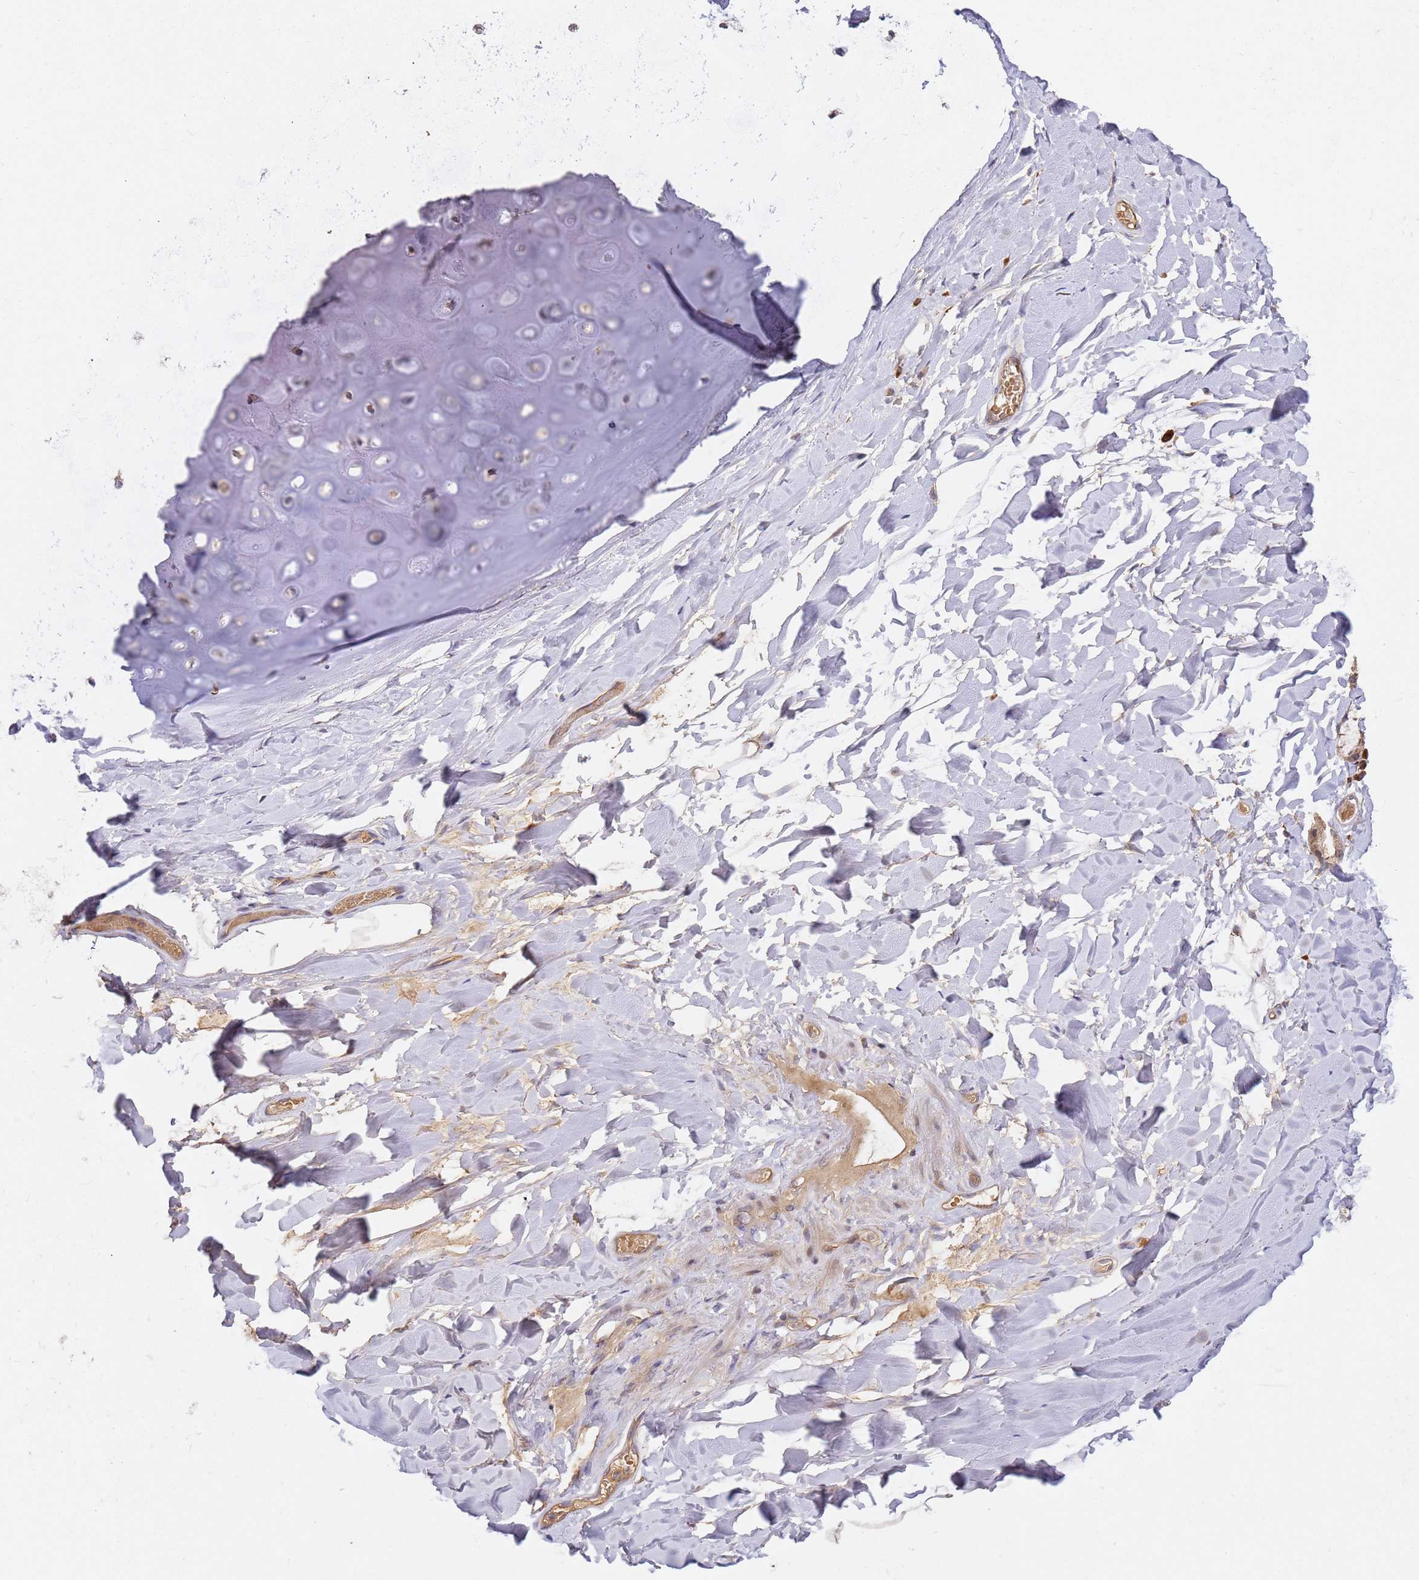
{"staining": {"intensity": "moderate", "quantity": ">75%", "location": "cytoplasmic/membranous"}, "tissue": "adipose tissue", "cell_type": "Adipocytes", "image_type": "normal", "snomed": [{"axis": "morphology", "description": "Normal tissue, NOS"}, {"axis": "topography", "description": "Lymph node"}, {"axis": "topography", "description": "Cartilage tissue"}, {"axis": "topography", "description": "Bronchus"}], "caption": "A photomicrograph of human adipose tissue stained for a protein reveals moderate cytoplasmic/membranous brown staining in adipocytes.", "gene": "OSBPL2", "patient": {"sex": "male", "age": 63}}